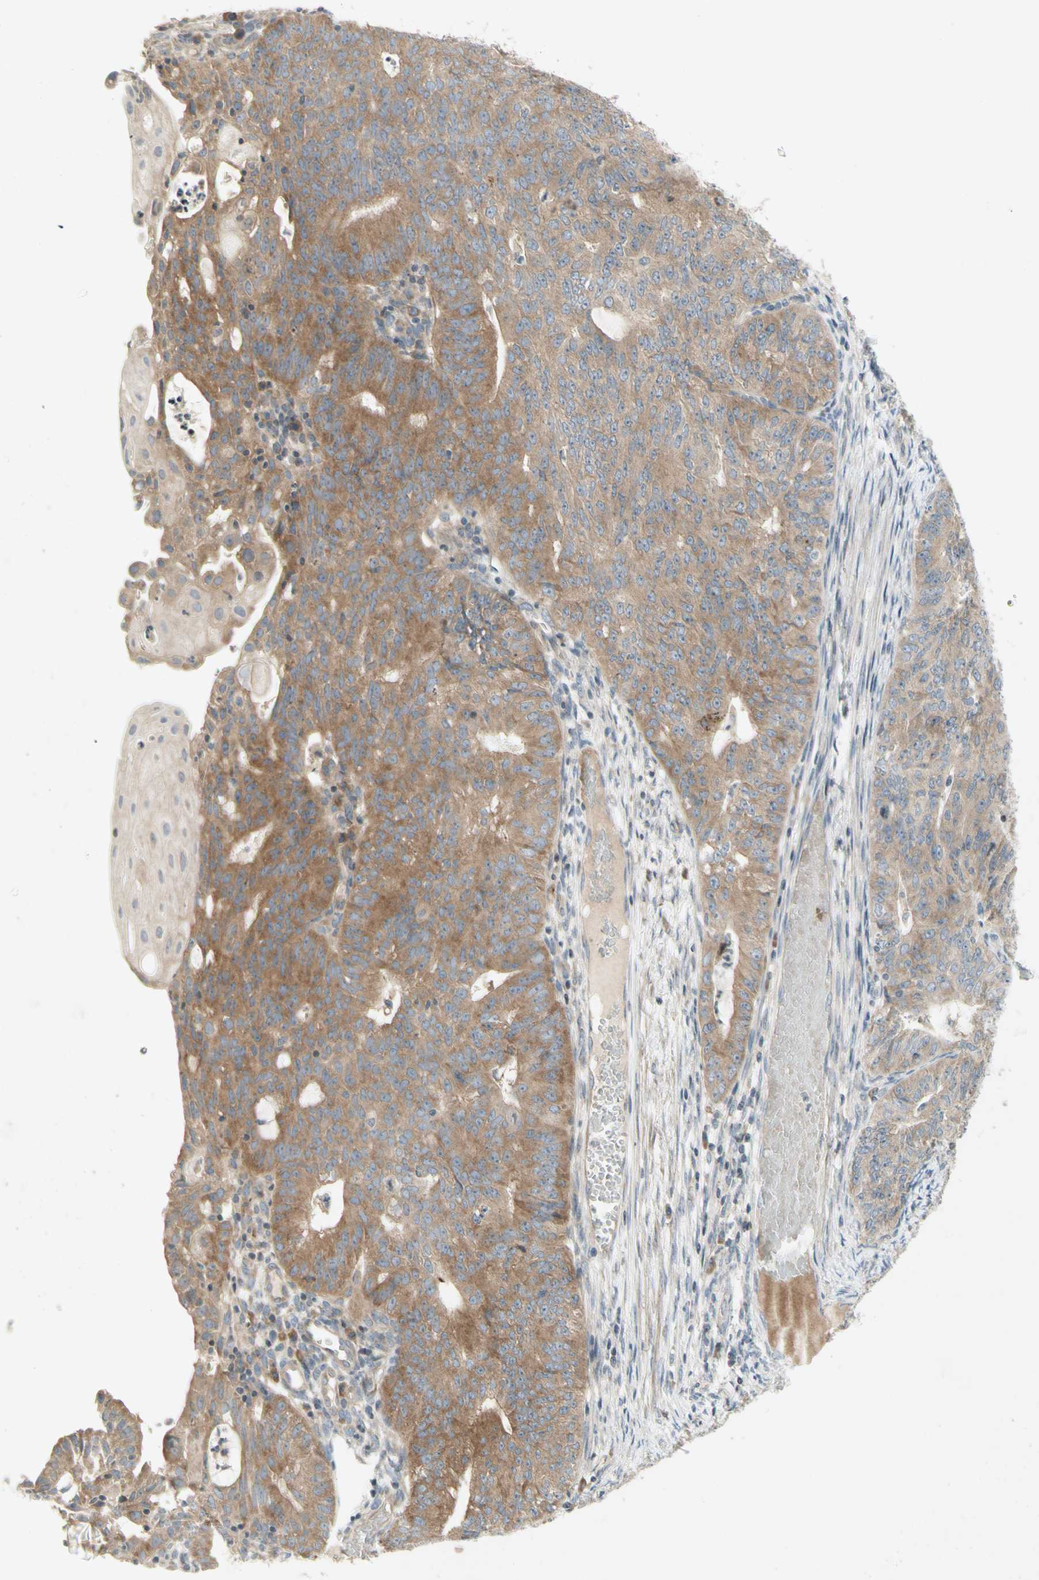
{"staining": {"intensity": "moderate", "quantity": "25%-75%", "location": "cytoplasmic/membranous"}, "tissue": "endometrial cancer", "cell_type": "Tumor cells", "image_type": "cancer", "snomed": [{"axis": "morphology", "description": "Adenocarcinoma, NOS"}, {"axis": "topography", "description": "Endometrium"}], "caption": "The histopathology image demonstrates staining of adenocarcinoma (endometrial), revealing moderate cytoplasmic/membranous protein staining (brown color) within tumor cells. Nuclei are stained in blue.", "gene": "ETF1", "patient": {"sex": "female", "age": 32}}